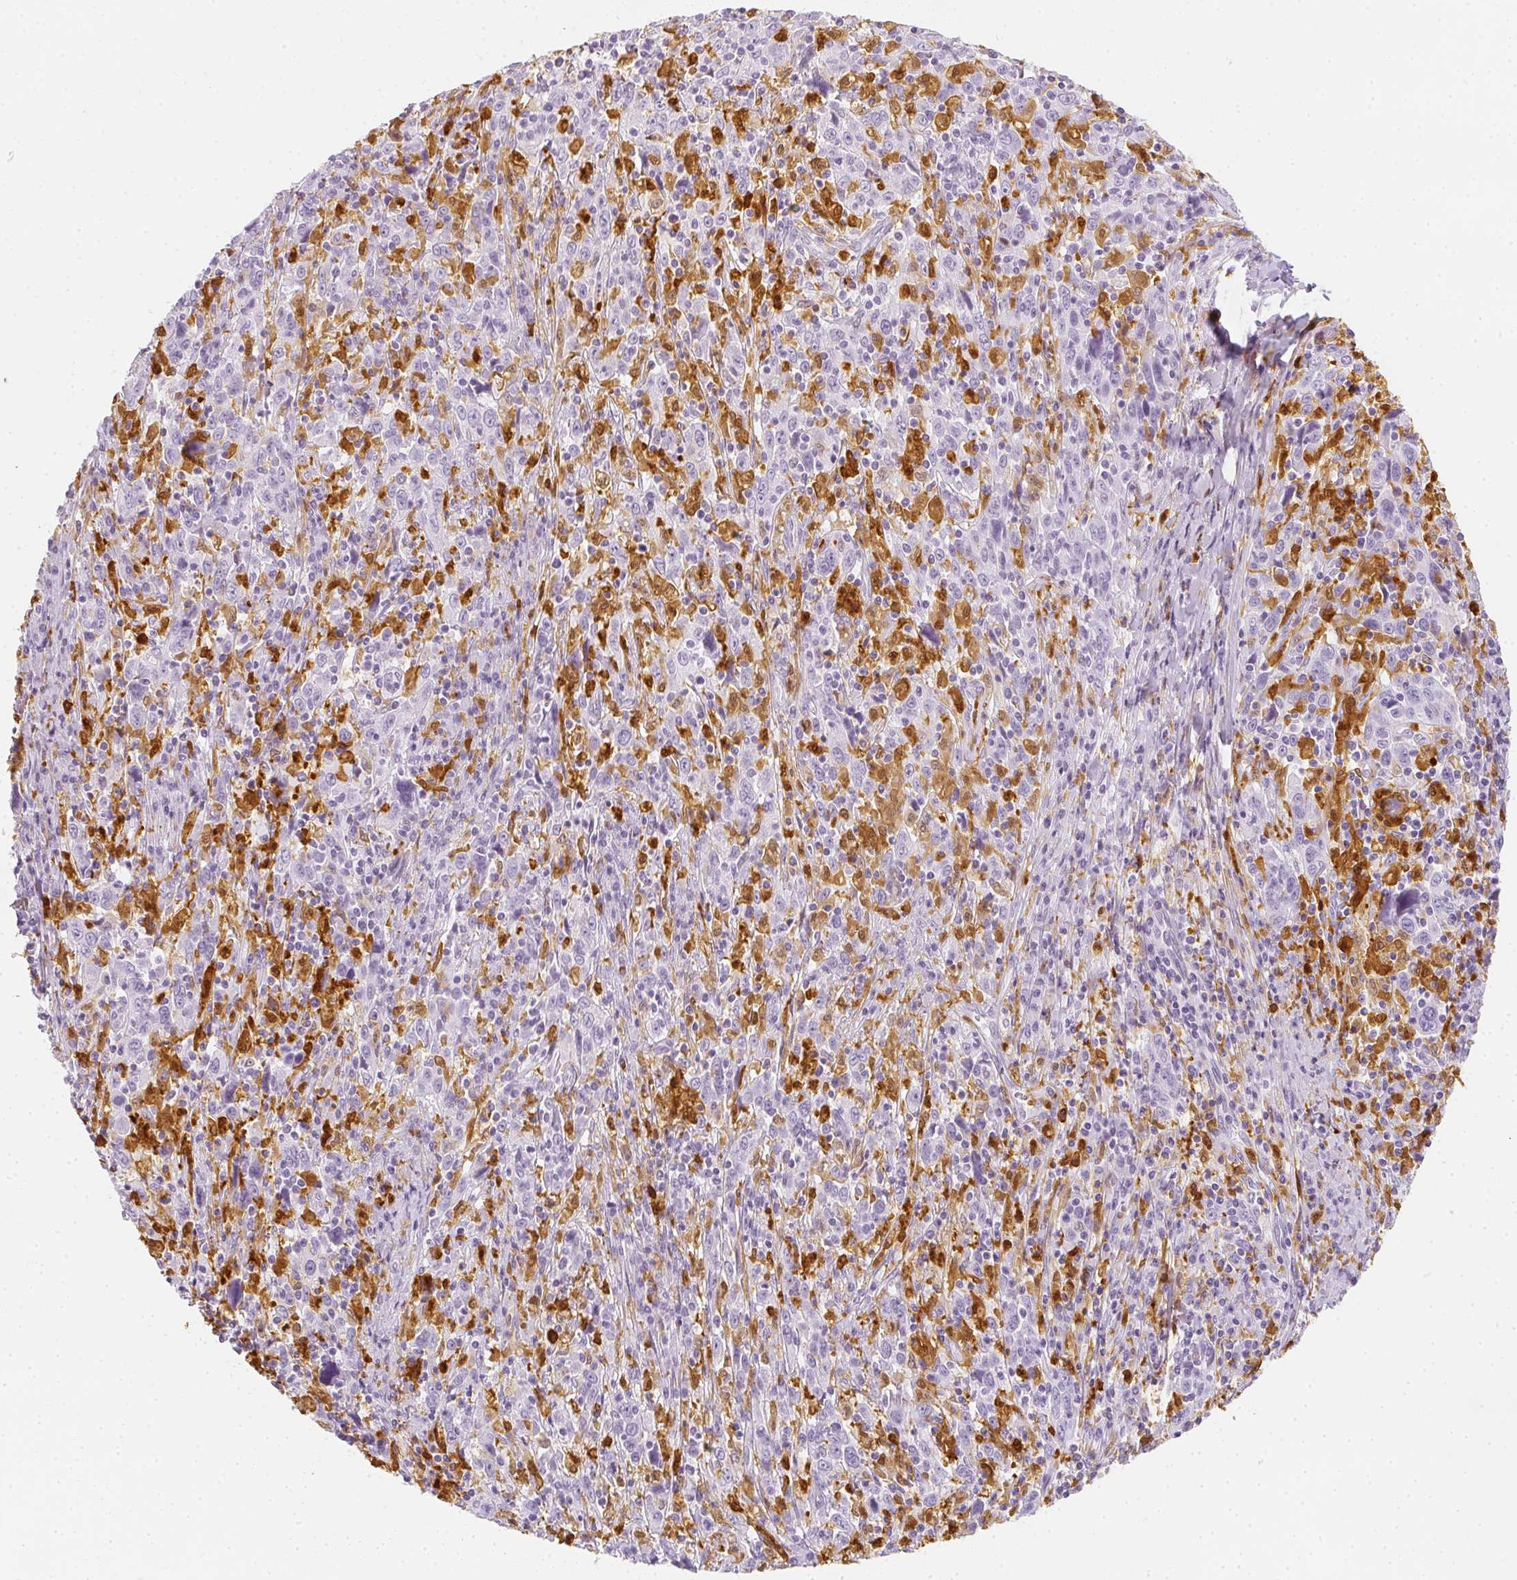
{"staining": {"intensity": "negative", "quantity": "none", "location": "none"}, "tissue": "cervical cancer", "cell_type": "Tumor cells", "image_type": "cancer", "snomed": [{"axis": "morphology", "description": "Squamous cell carcinoma, NOS"}, {"axis": "topography", "description": "Cervix"}], "caption": "The photomicrograph exhibits no significant staining in tumor cells of cervical squamous cell carcinoma.", "gene": "HK3", "patient": {"sex": "female", "age": 46}}